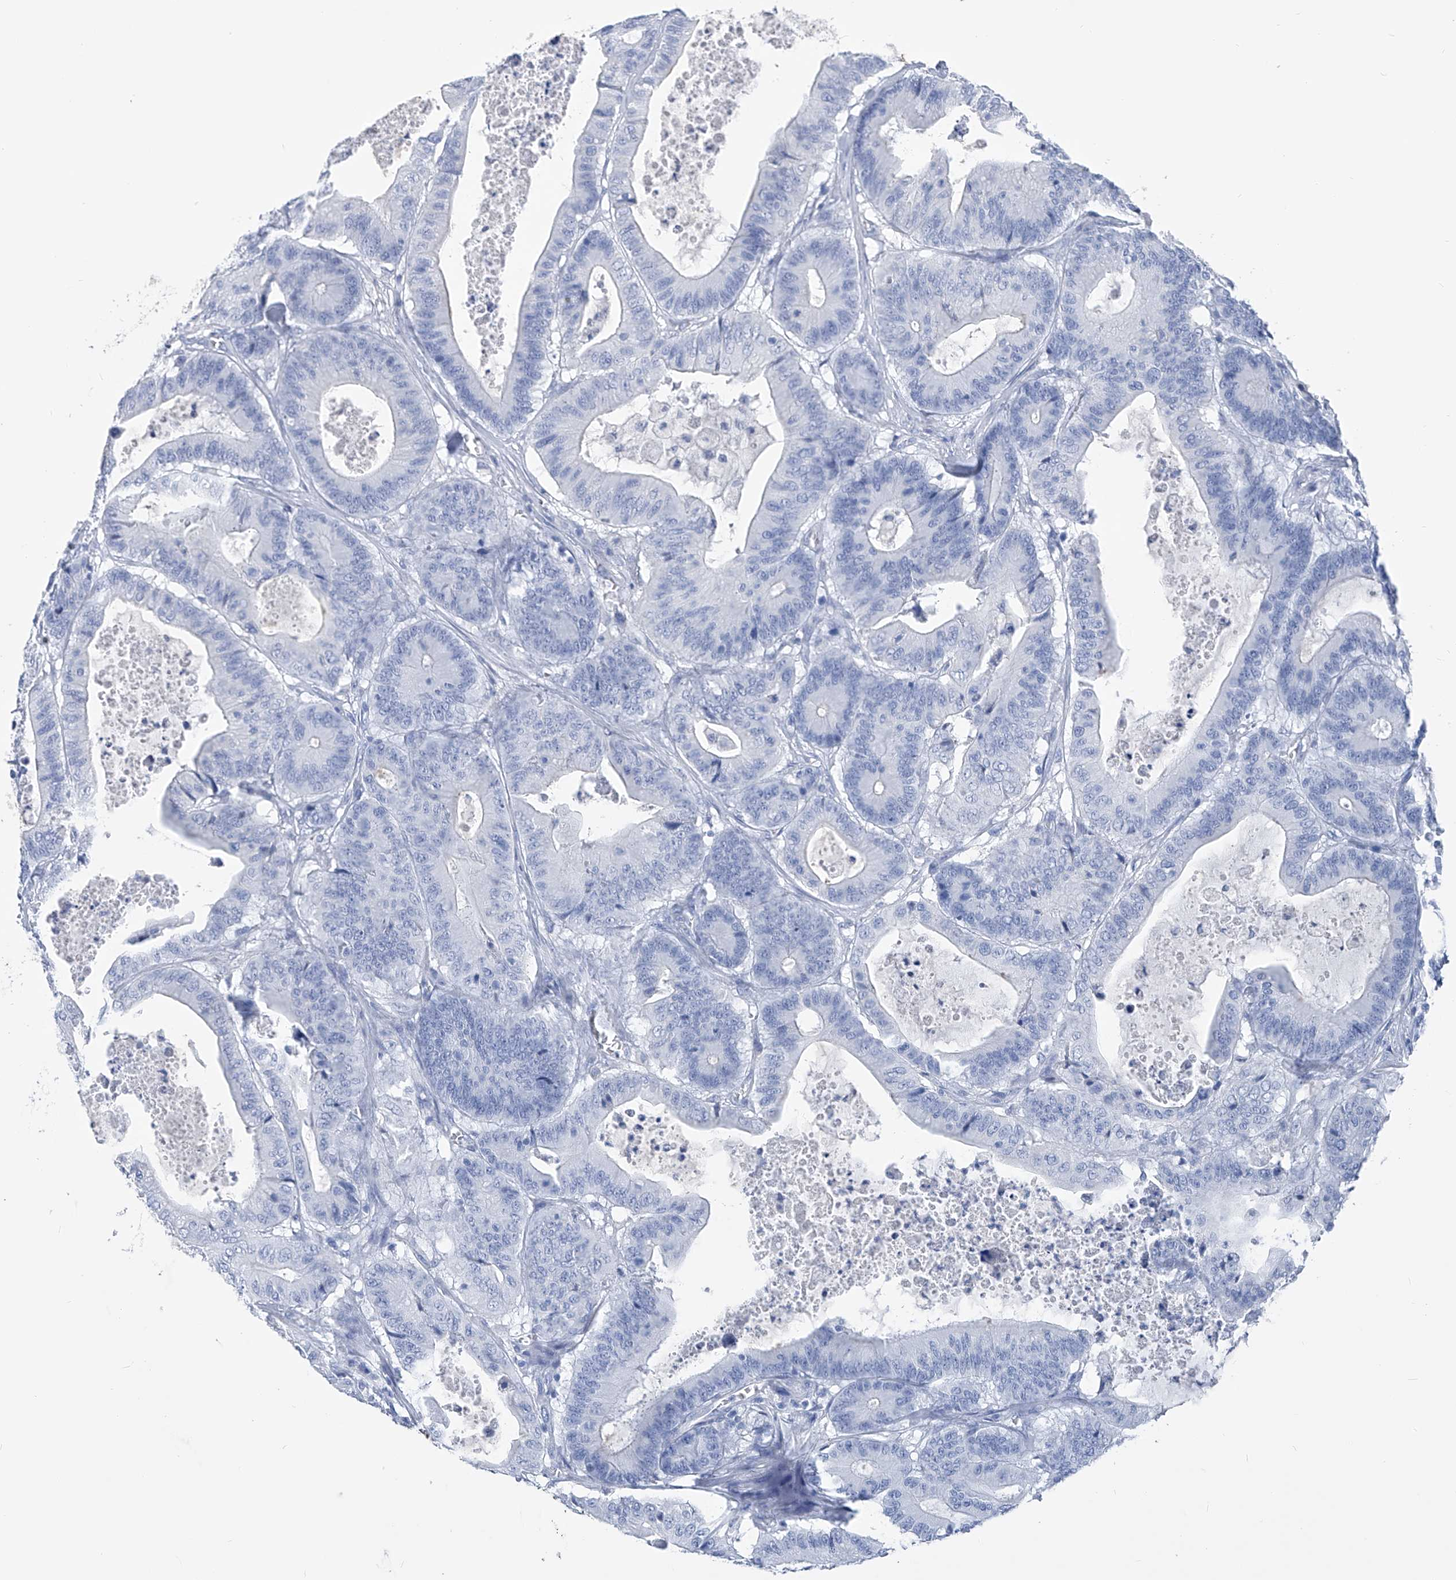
{"staining": {"intensity": "negative", "quantity": "none", "location": "none"}, "tissue": "colorectal cancer", "cell_type": "Tumor cells", "image_type": "cancer", "snomed": [{"axis": "morphology", "description": "Adenocarcinoma, NOS"}, {"axis": "topography", "description": "Colon"}], "caption": "DAB (3,3'-diaminobenzidine) immunohistochemical staining of human adenocarcinoma (colorectal) reveals no significant expression in tumor cells.", "gene": "ADRA1A", "patient": {"sex": "female", "age": 84}}